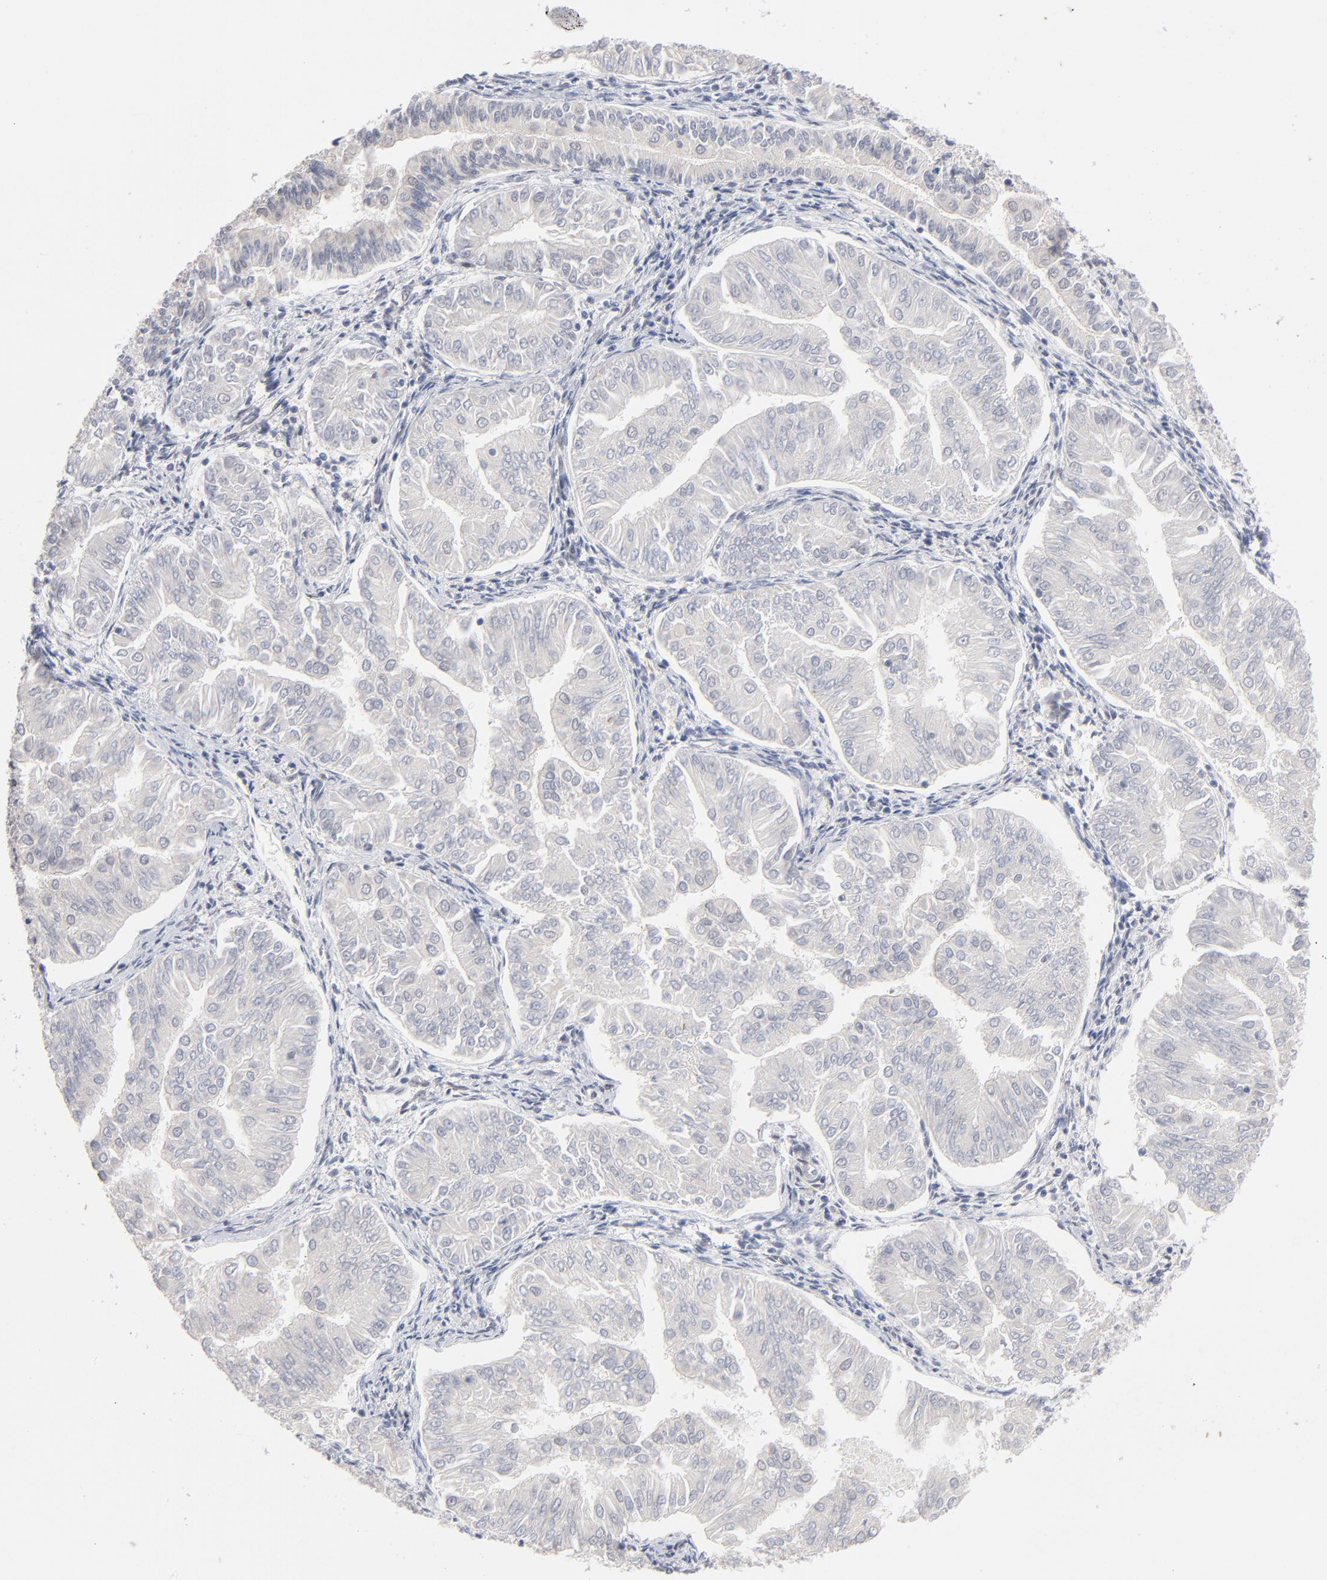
{"staining": {"intensity": "negative", "quantity": "none", "location": "none"}, "tissue": "endometrial cancer", "cell_type": "Tumor cells", "image_type": "cancer", "snomed": [{"axis": "morphology", "description": "Adenocarcinoma, NOS"}, {"axis": "topography", "description": "Endometrium"}], "caption": "This is an immunohistochemistry (IHC) histopathology image of human endometrial adenocarcinoma. There is no positivity in tumor cells.", "gene": "MBIP", "patient": {"sex": "female", "age": 53}}